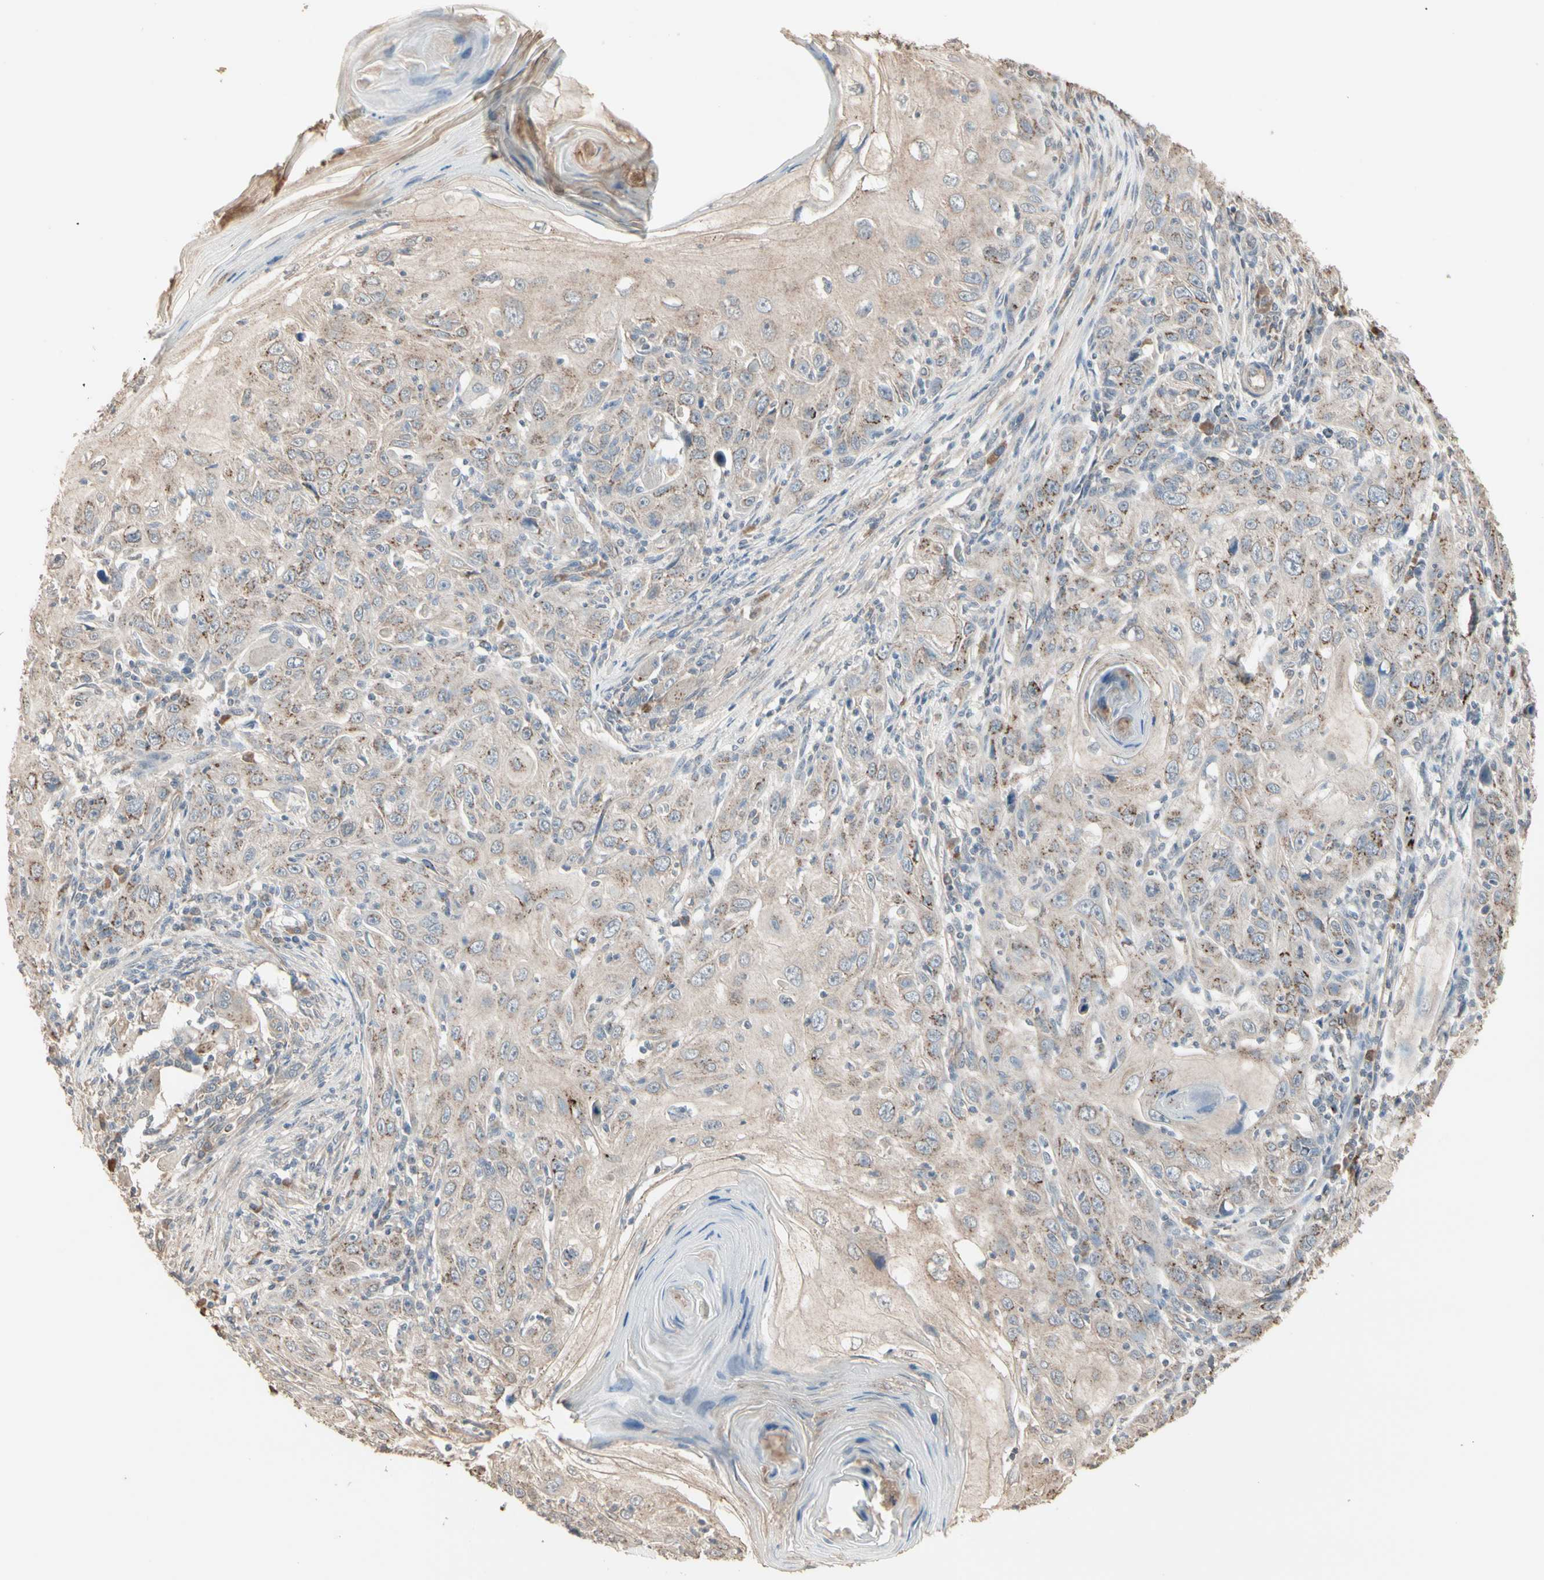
{"staining": {"intensity": "weak", "quantity": "25%-75%", "location": "cytoplasmic/membranous"}, "tissue": "skin cancer", "cell_type": "Tumor cells", "image_type": "cancer", "snomed": [{"axis": "morphology", "description": "Squamous cell carcinoma, NOS"}, {"axis": "topography", "description": "Skin"}], "caption": "Immunohistochemical staining of human skin cancer shows low levels of weak cytoplasmic/membranous protein positivity in approximately 25%-75% of tumor cells.", "gene": "GALNT3", "patient": {"sex": "female", "age": 88}}